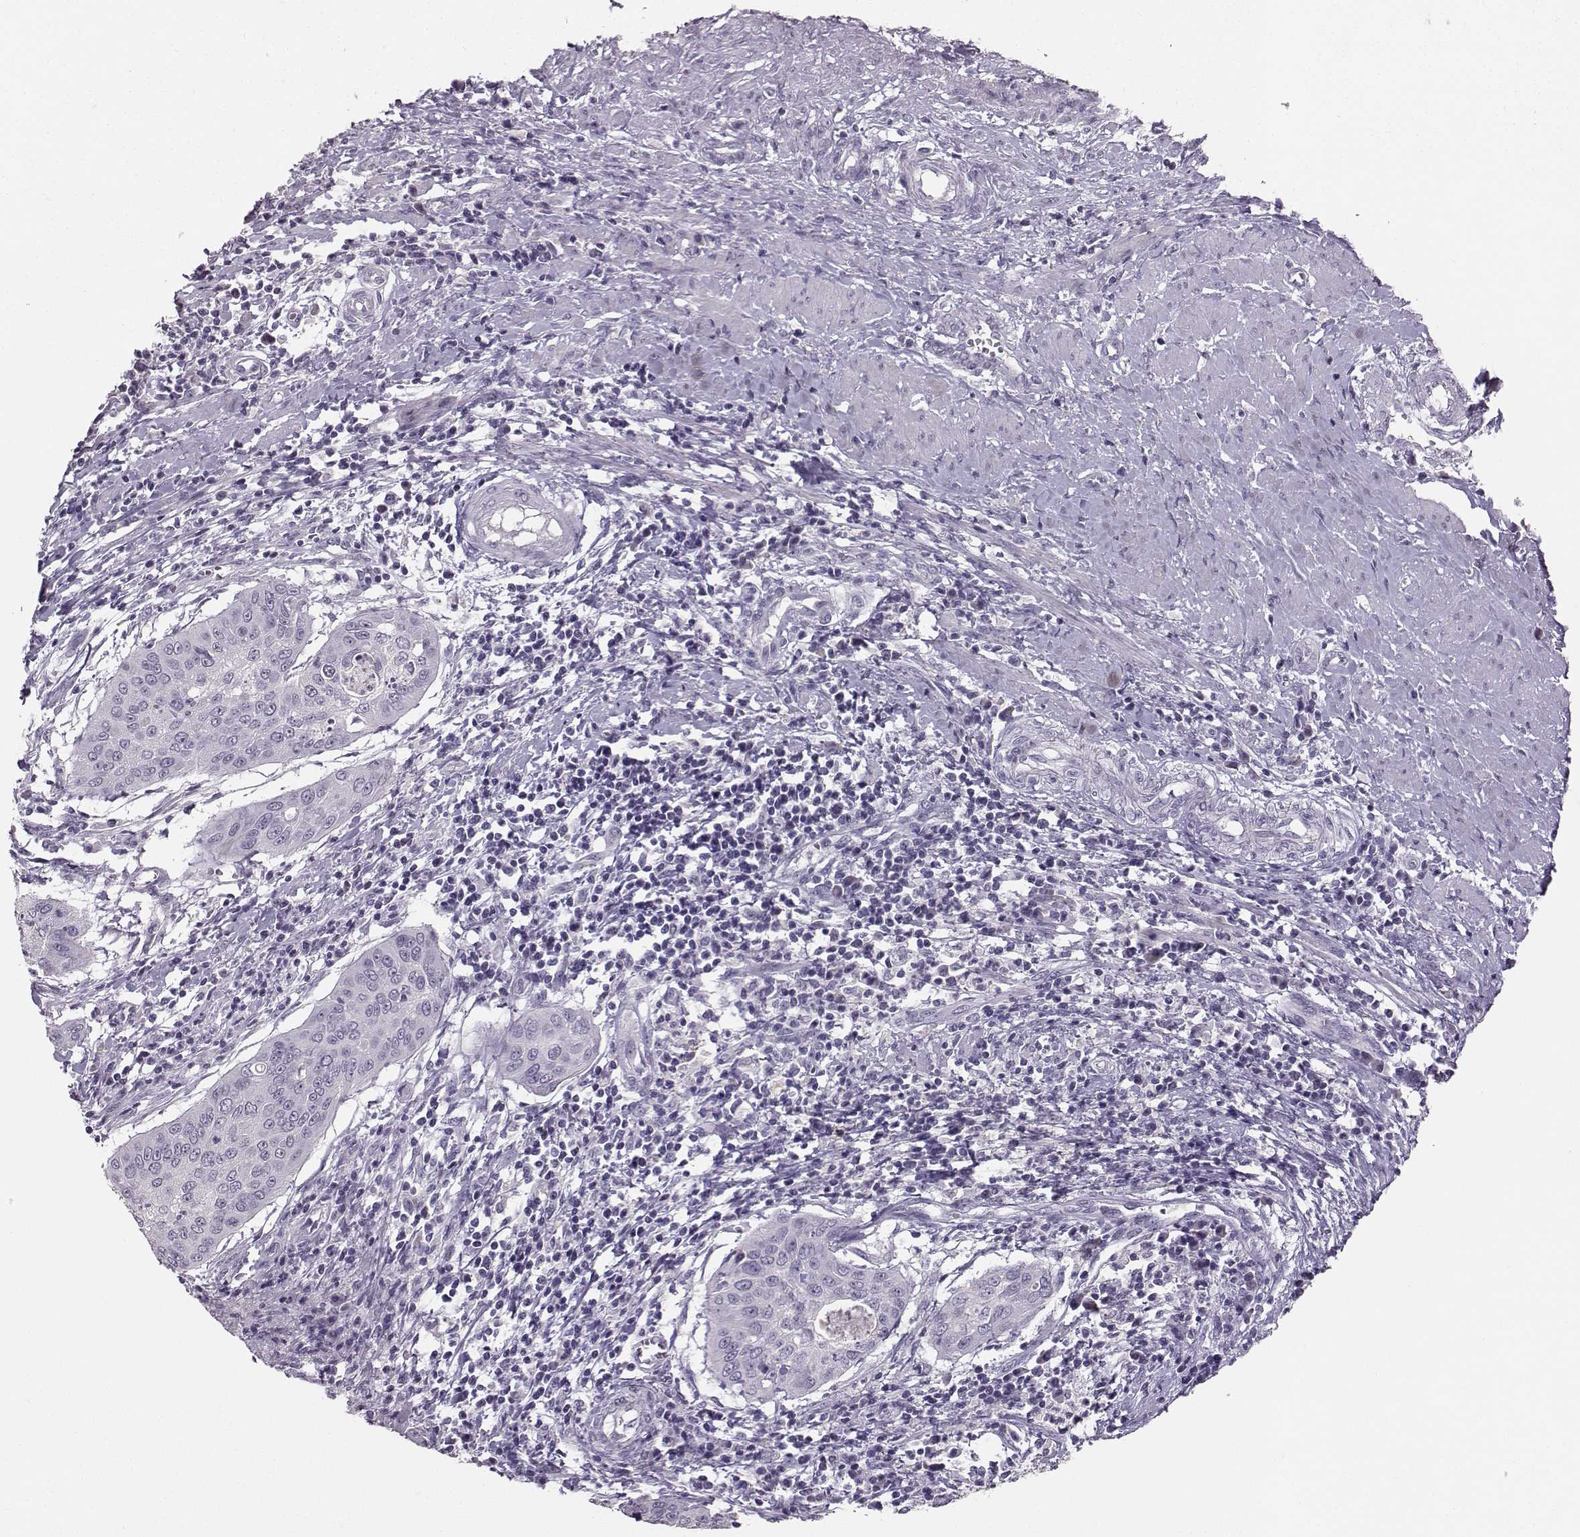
{"staining": {"intensity": "negative", "quantity": "none", "location": "none"}, "tissue": "cervical cancer", "cell_type": "Tumor cells", "image_type": "cancer", "snomed": [{"axis": "morphology", "description": "Squamous cell carcinoma, NOS"}, {"axis": "topography", "description": "Cervix"}], "caption": "Human cervical cancer stained for a protein using immunohistochemistry demonstrates no positivity in tumor cells.", "gene": "PKP2", "patient": {"sex": "female", "age": 39}}